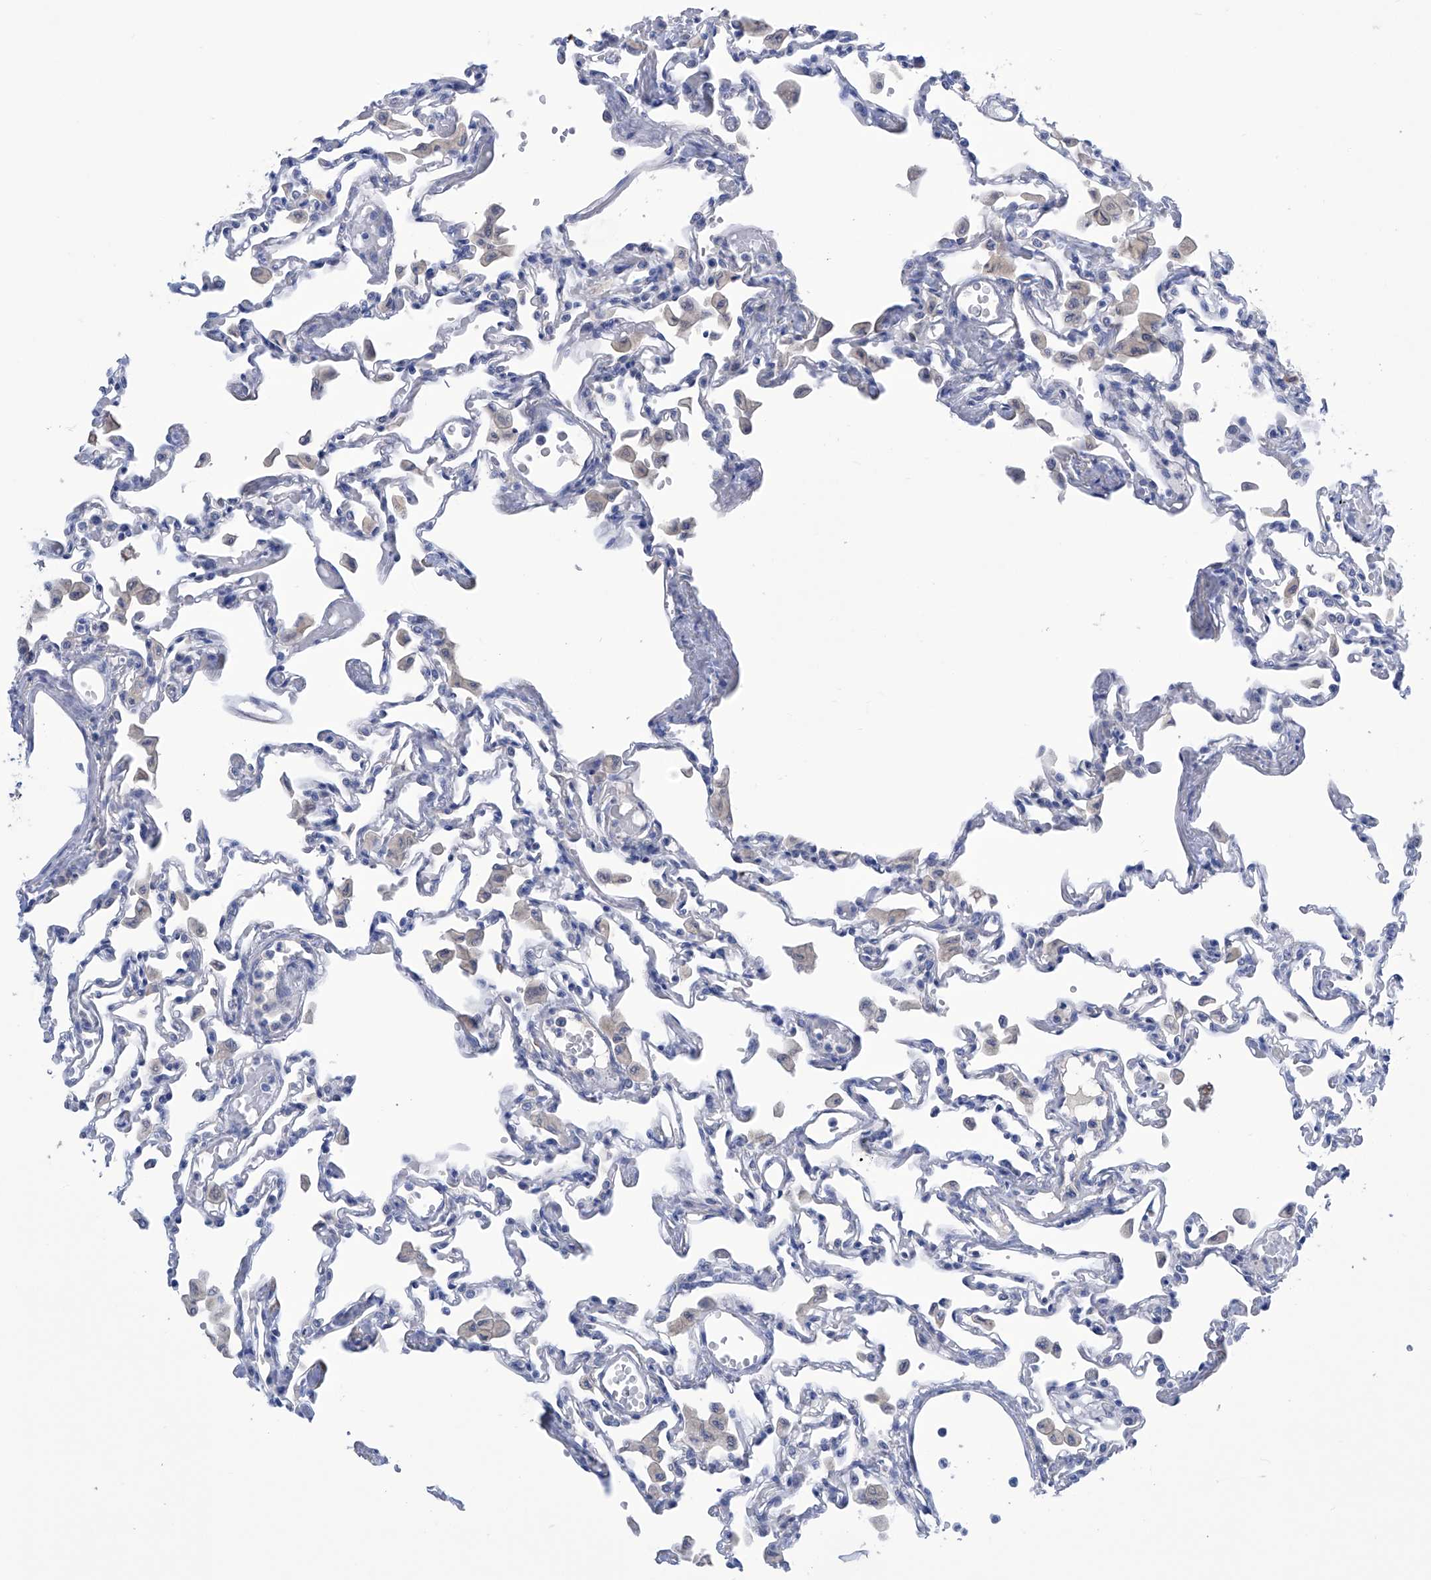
{"staining": {"intensity": "negative", "quantity": "none", "location": "none"}, "tissue": "lung", "cell_type": "Alveolar cells", "image_type": "normal", "snomed": [{"axis": "morphology", "description": "Normal tissue, NOS"}, {"axis": "topography", "description": "Bronchus"}, {"axis": "topography", "description": "Lung"}], "caption": "This histopathology image is of benign lung stained with IHC to label a protein in brown with the nuclei are counter-stained blue. There is no positivity in alveolar cells. (DAB (3,3'-diaminobenzidine) IHC visualized using brightfield microscopy, high magnification).", "gene": "PGM3", "patient": {"sex": "female", "age": 49}}